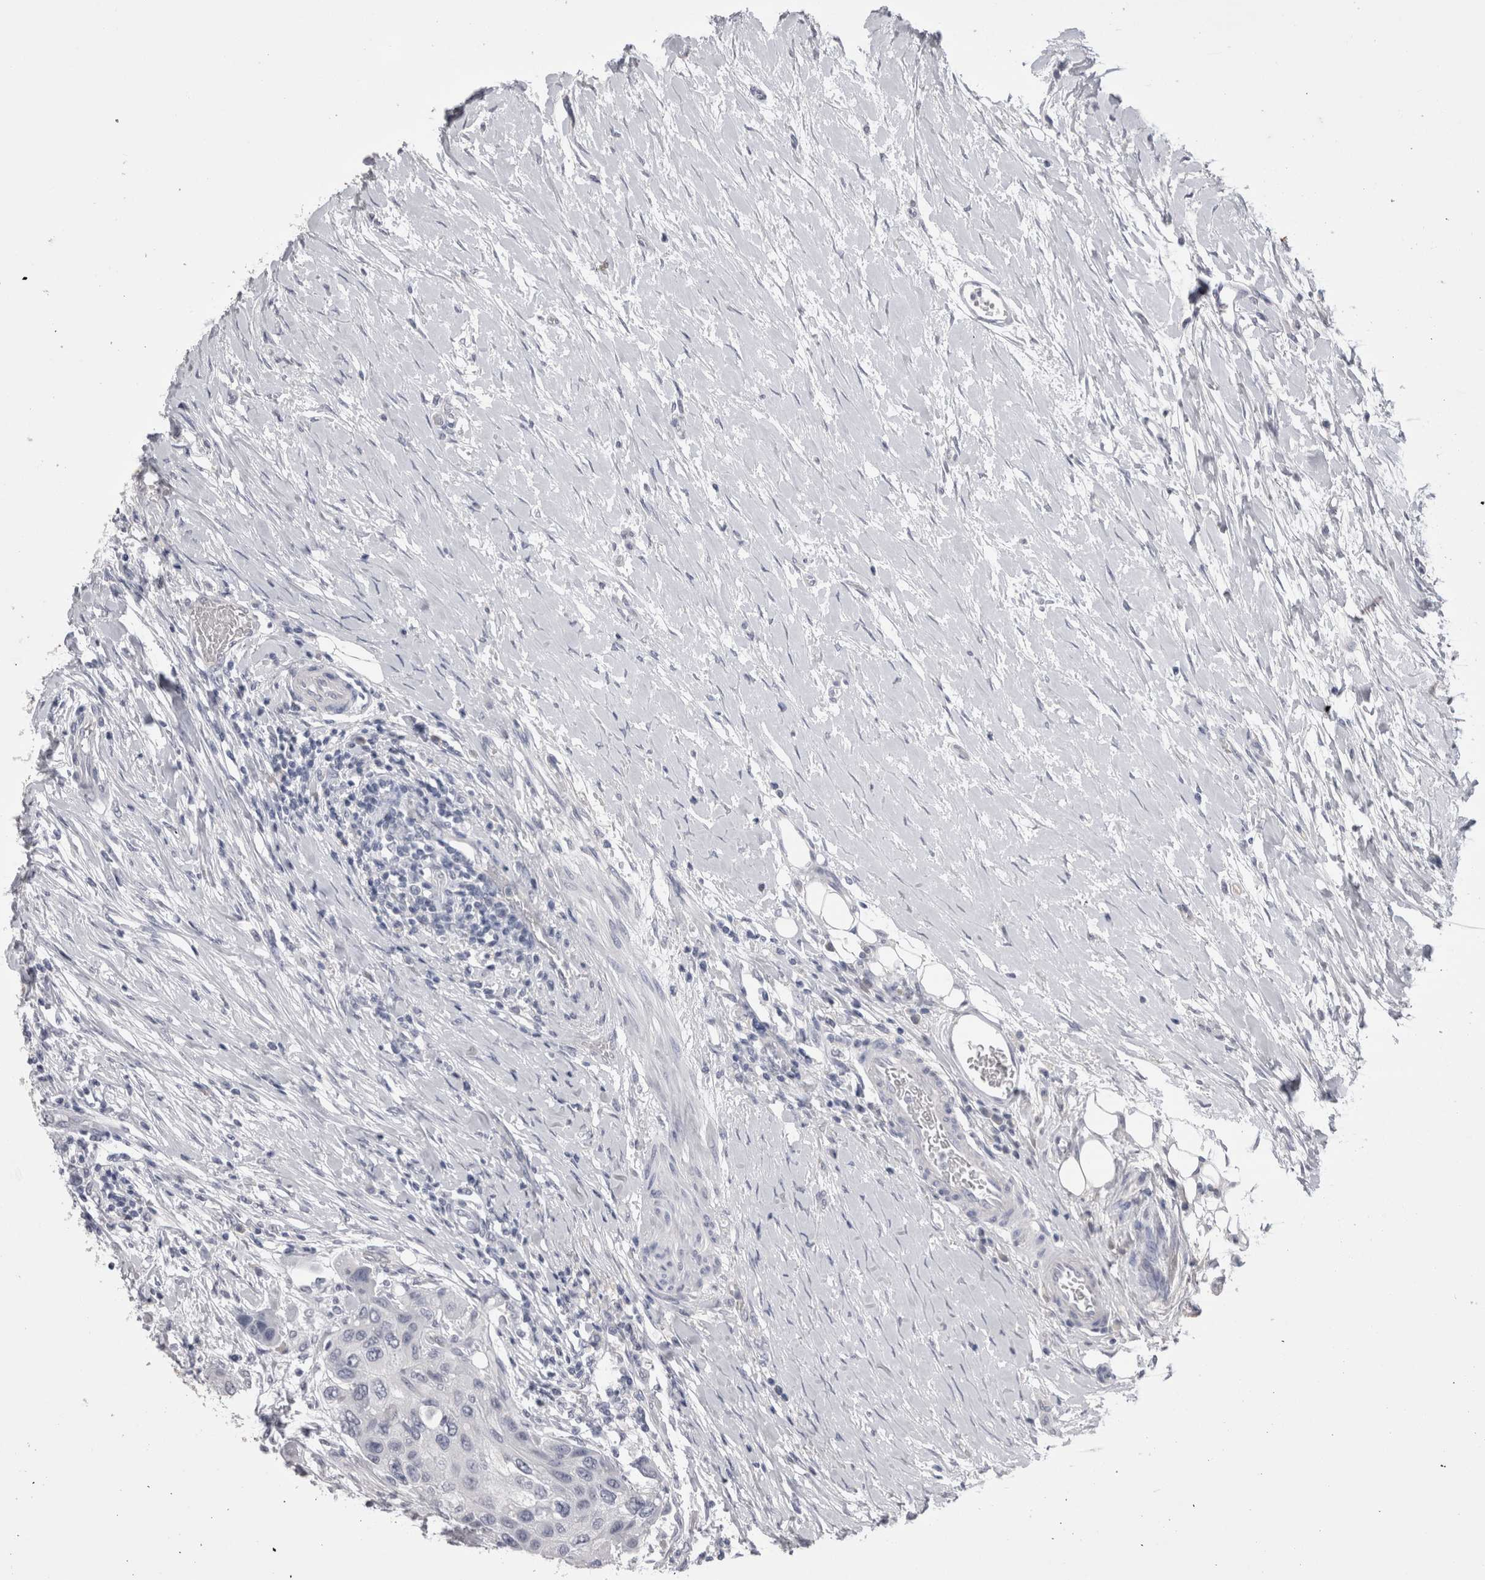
{"staining": {"intensity": "negative", "quantity": "none", "location": "none"}, "tissue": "urothelial cancer", "cell_type": "Tumor cells", "image_type": "cancer", "snomed": [{"axis": "morphology", "description": "Urothelial carcinoma, High grade"}, {"axis": "topography", "description": "Urinary bladder"}], "caption": "Photomicrograph shows no protein positivity in tumor cells of urothelial cancer tissue.", "gene": "CDHR5", "patient": {"sex": "female", "age": 56}}